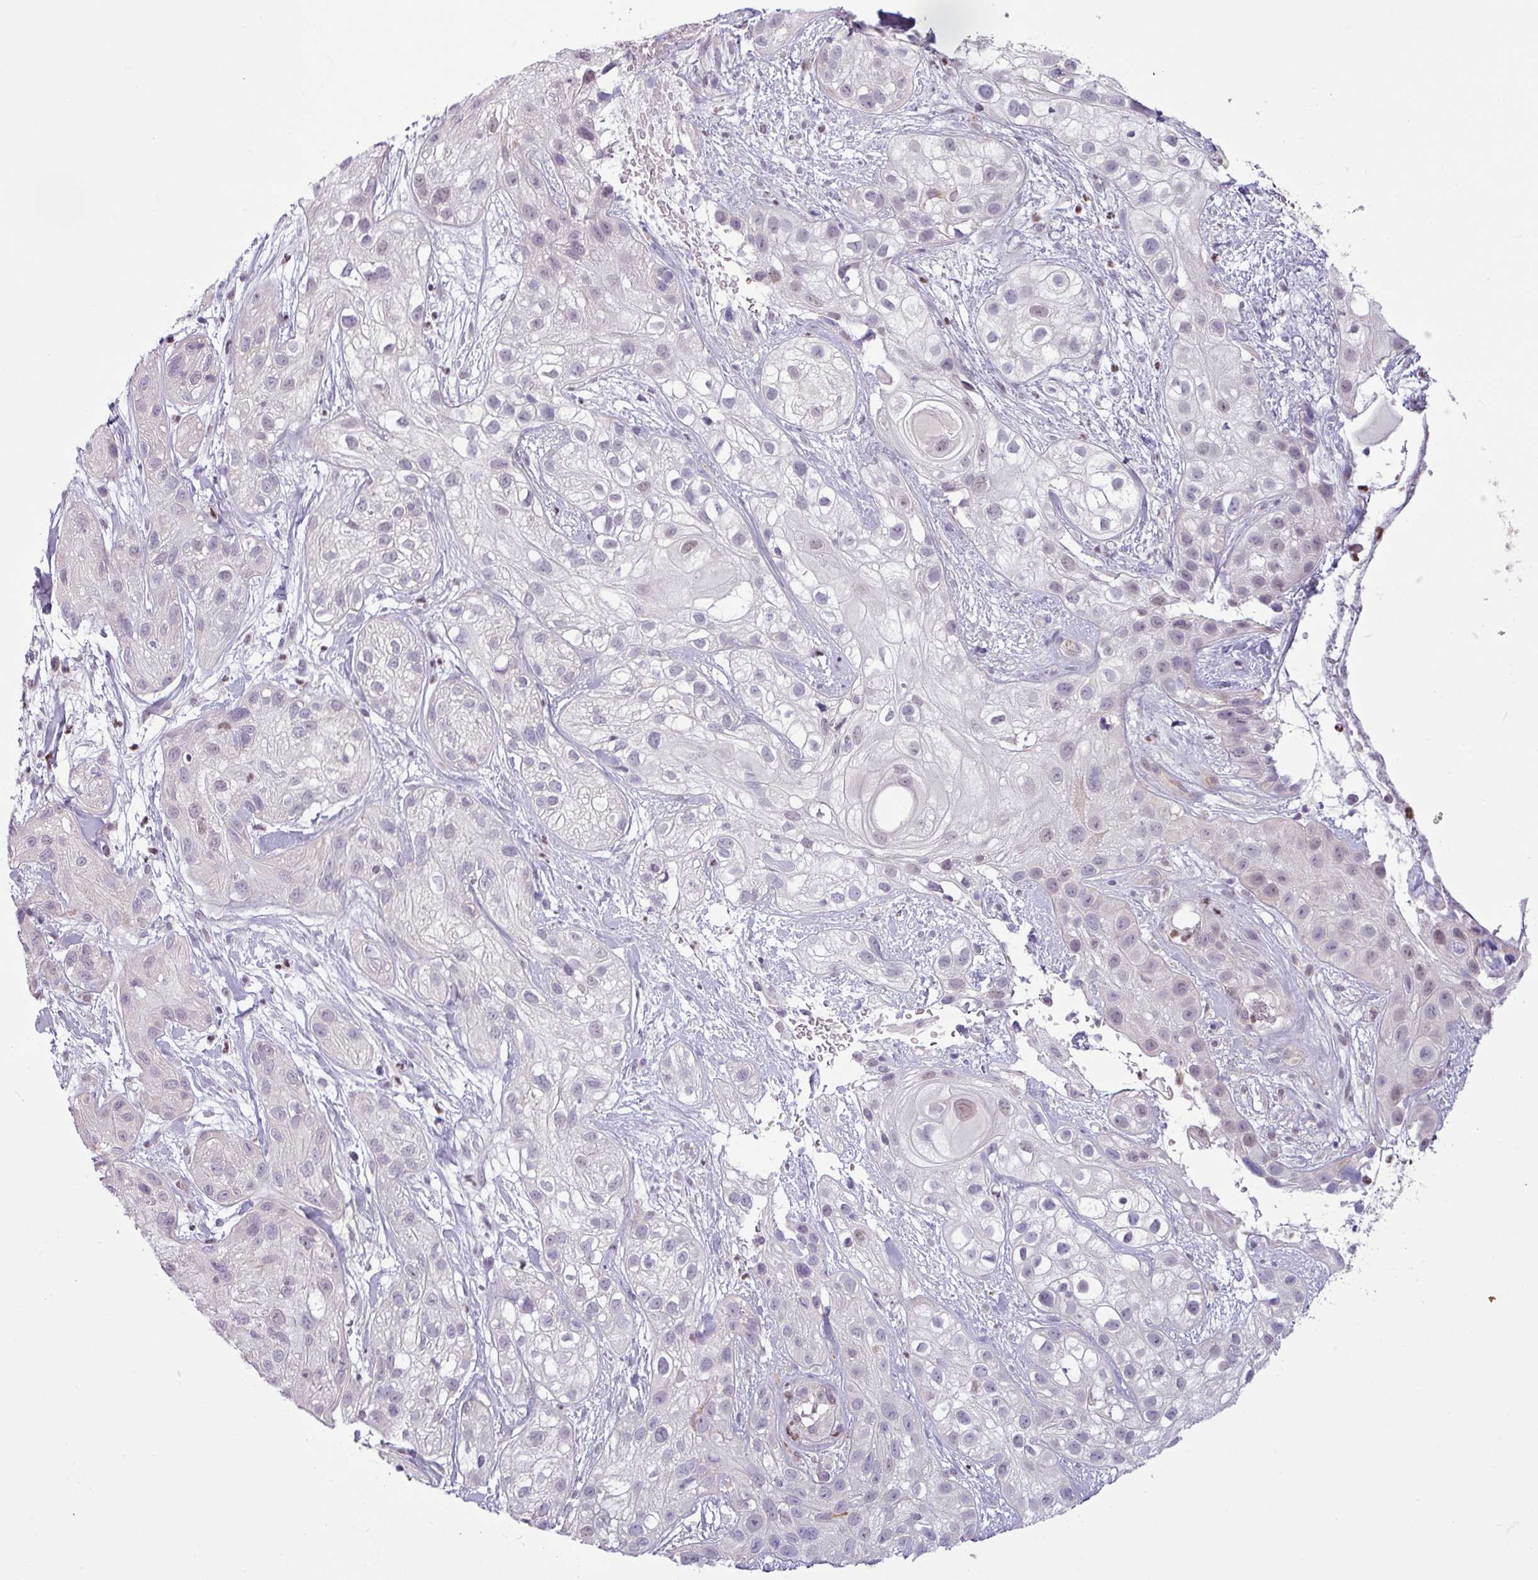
{"staining": {"intensity": "negative", "quantity": "none", "location": "none"}, "tissue": "skin cancer", "cell_type": "Tumor cells", "image_type": "cancer", "snomed": [{"axis": "morphology", "description": "Squamous cell carcinoma, NOS"}, {"axis": "topography", "description": "Skin"}], "caption": "Immunohistochemical staining of human skin cancer shows no significant expression in tumor cells.", "gene": "CCDC144A", "patient": {"sex": "male", "age": 82}}